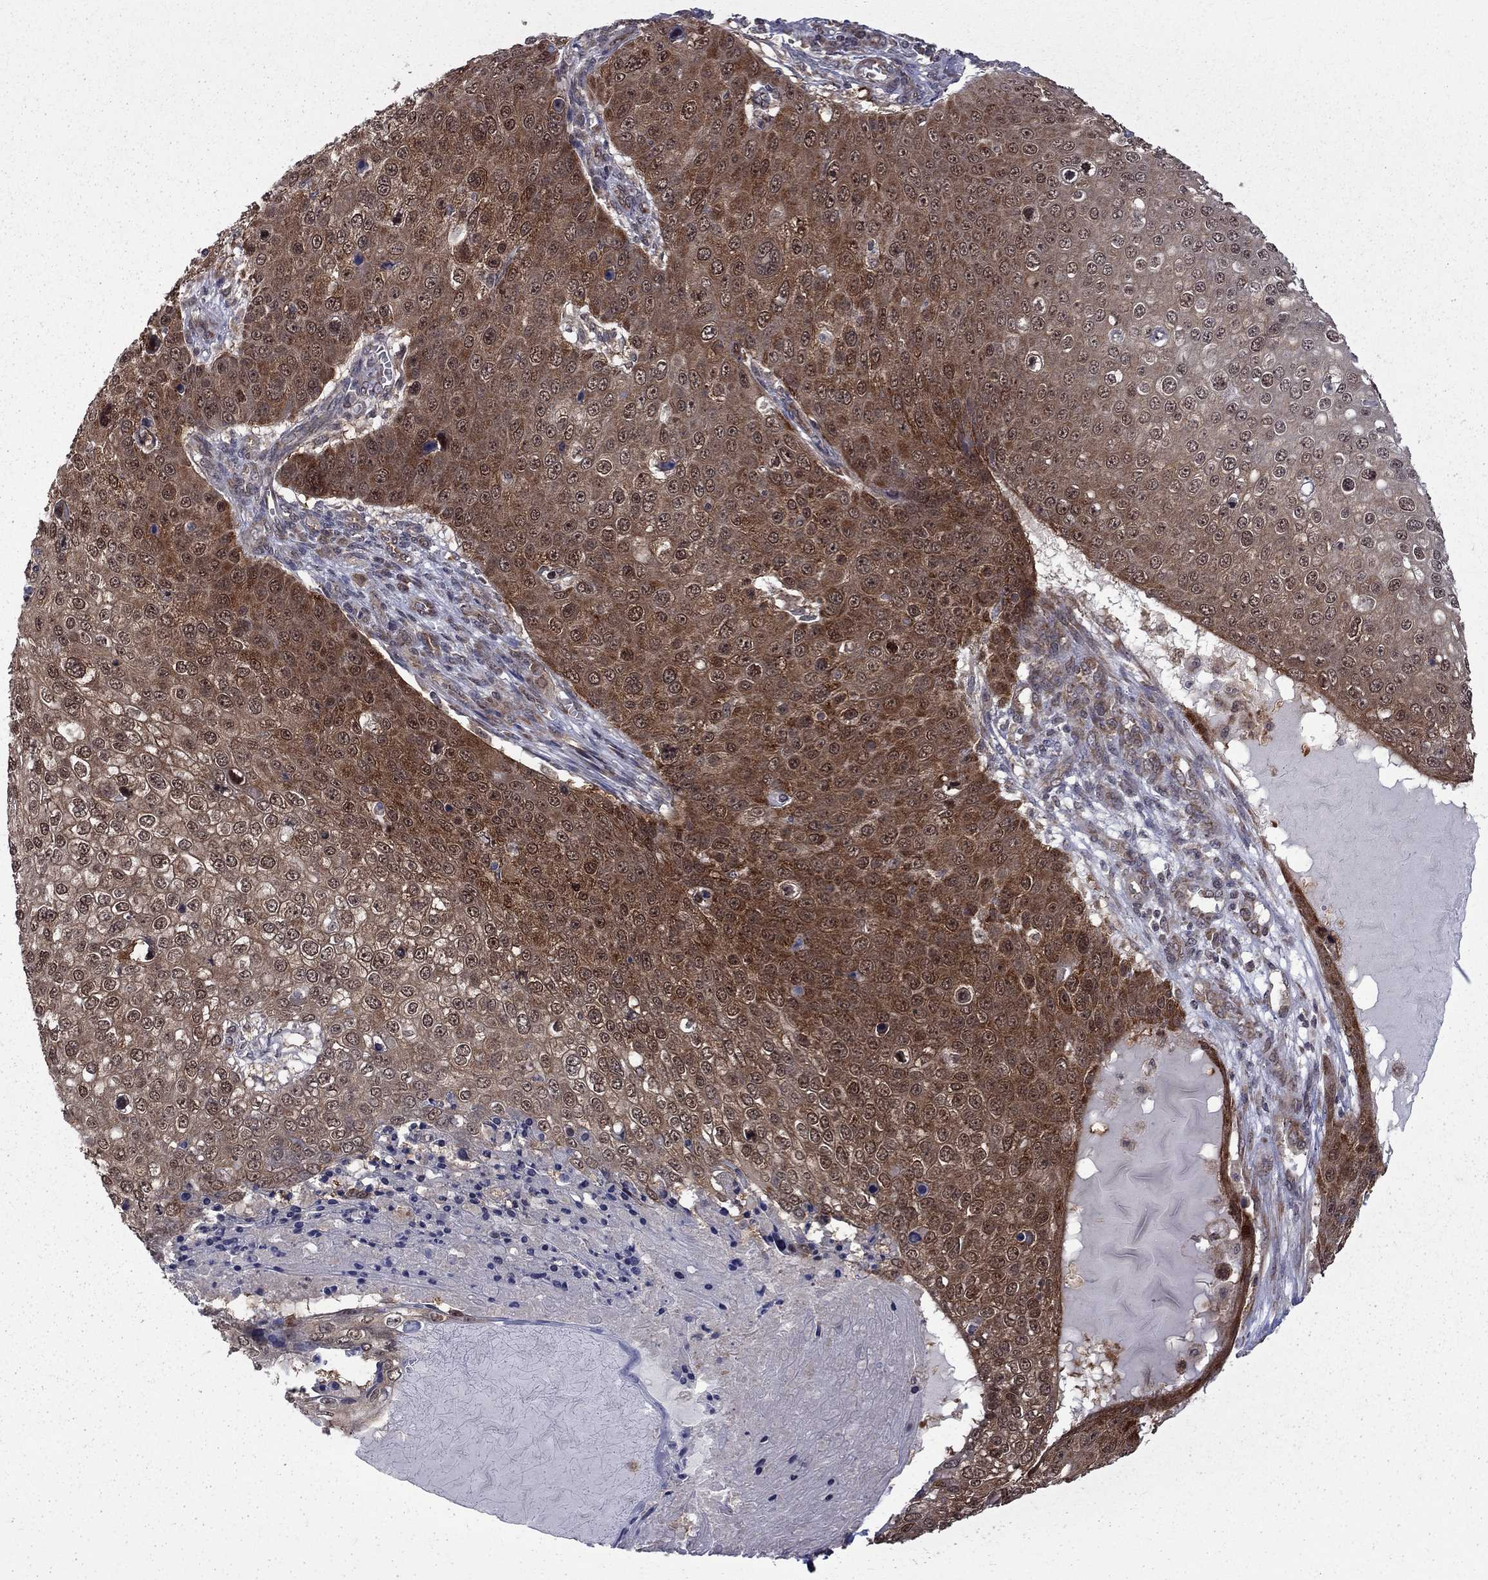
{"staining": {"intensity": "strong", "quantity": "25%-75%", "location": "cytoplasmic/membranous"}, "tissue": "skin cancer", "cell_type": "Tumor cells", "image_type": "cancer", "snomed": [{"axis": "morphology", "description": "Squamous cell carcinoma, NOS"}, {"axis": "topography", "description": "Skin"}], "caption": "Immunohistochemical staining of human squamous cell carcinoma (skin) reveals high levels of strong cytoplasmic/membranous protein expression in approximately 25%-75% of tumor cells.", "gene": "NAA50", "patient": {"sex": "male", "age": 71}}